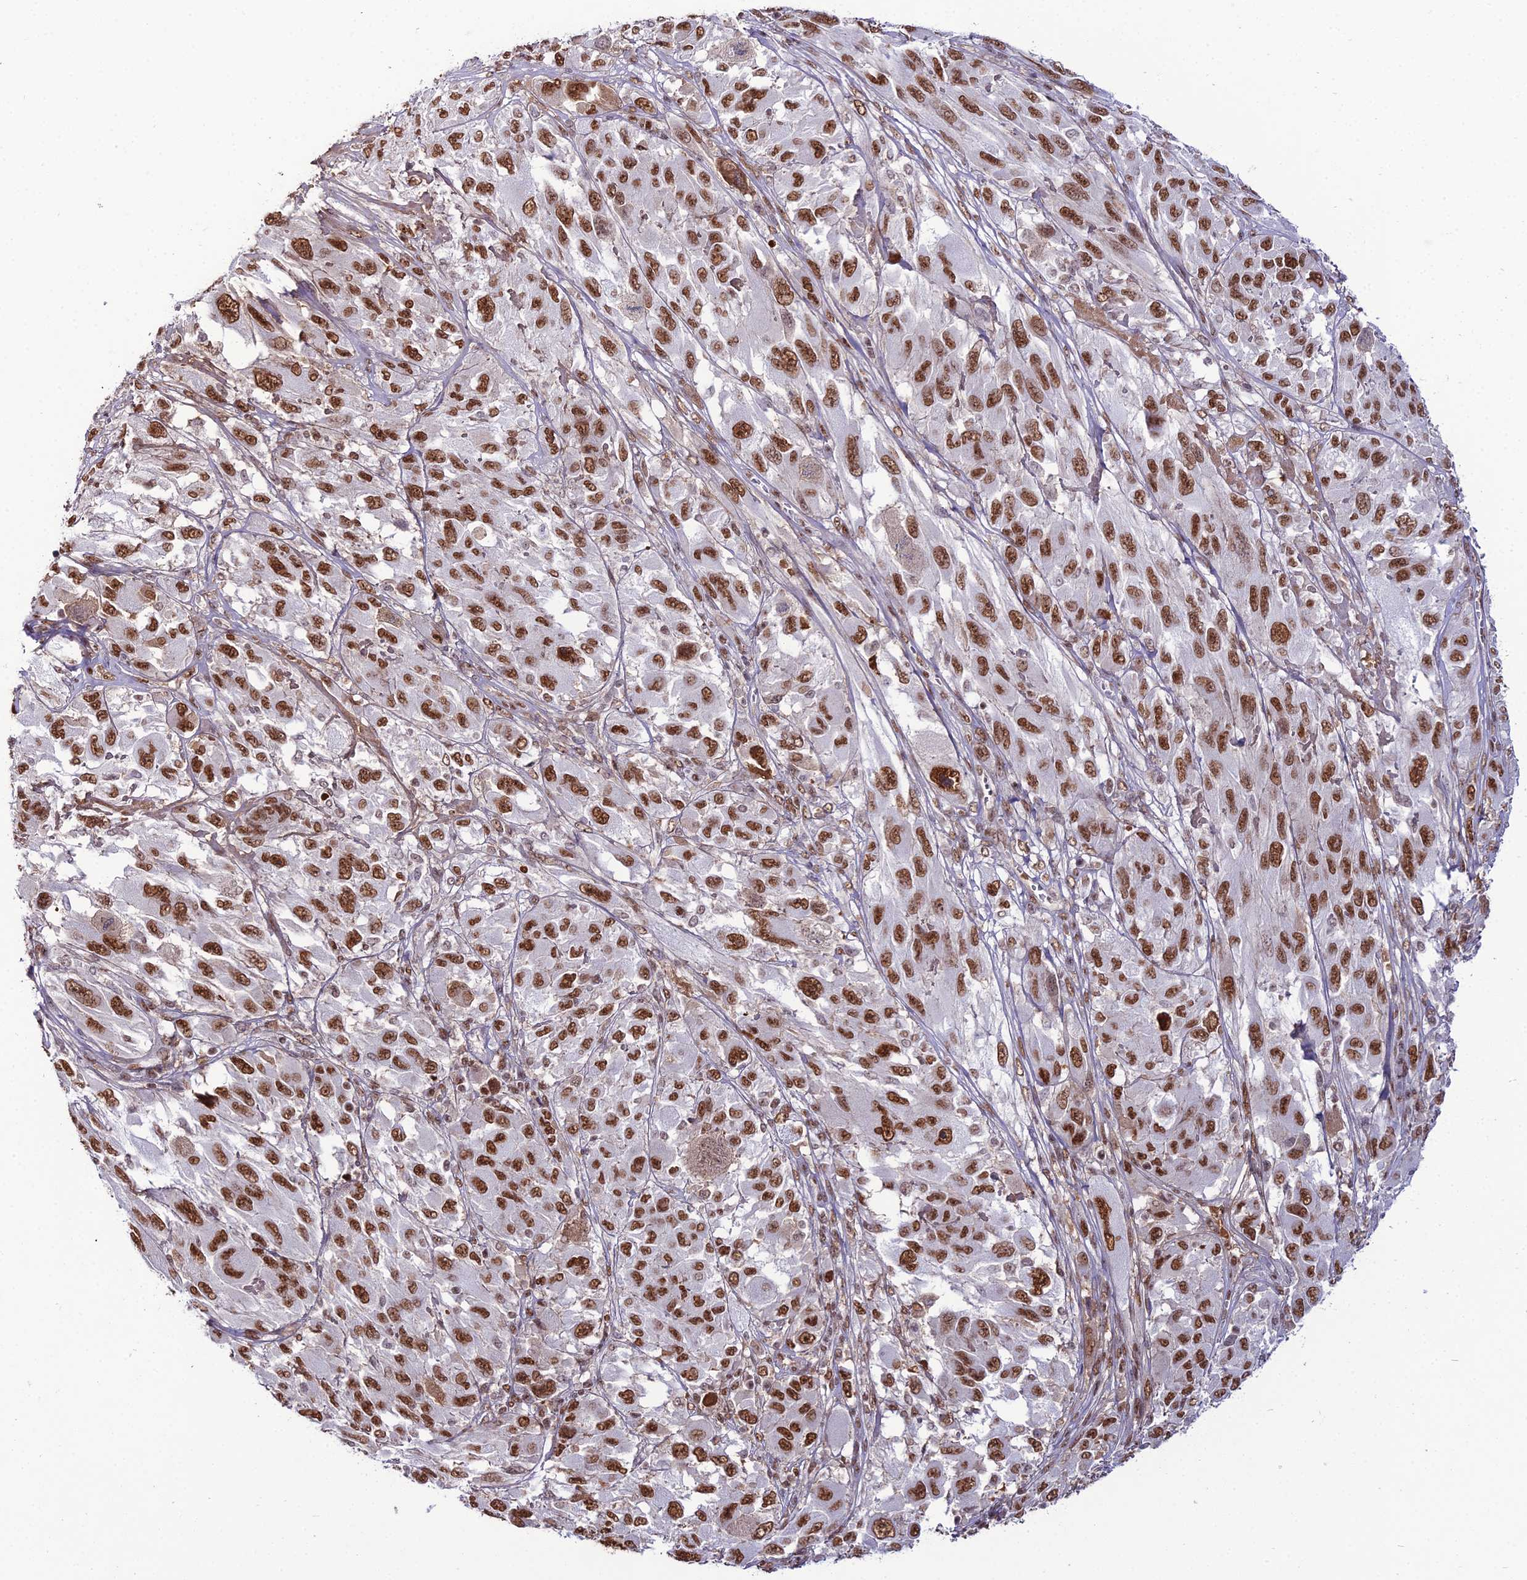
{"staining": {"intensity": "strong", "quantity": ">75%", "location": "nuclear"}, "tissue": "melanoma", "cell_type": "Tumor cells", "image_type": "cancer", "snomed": [{"axis": "morphology", "description": "Malignant melanoma, NOS"}, {"axis": "topography", "description": "Skin"}], "caption": "Immunohistochemical staining of melanoma shows high levels of strong nuclear positivity in approximately >75% of tumor cells. The protein is shown in brown color, while the nuclei are stained blue.", "gene": "RBM12", "patient": {"sex": "female", "age": 91}}